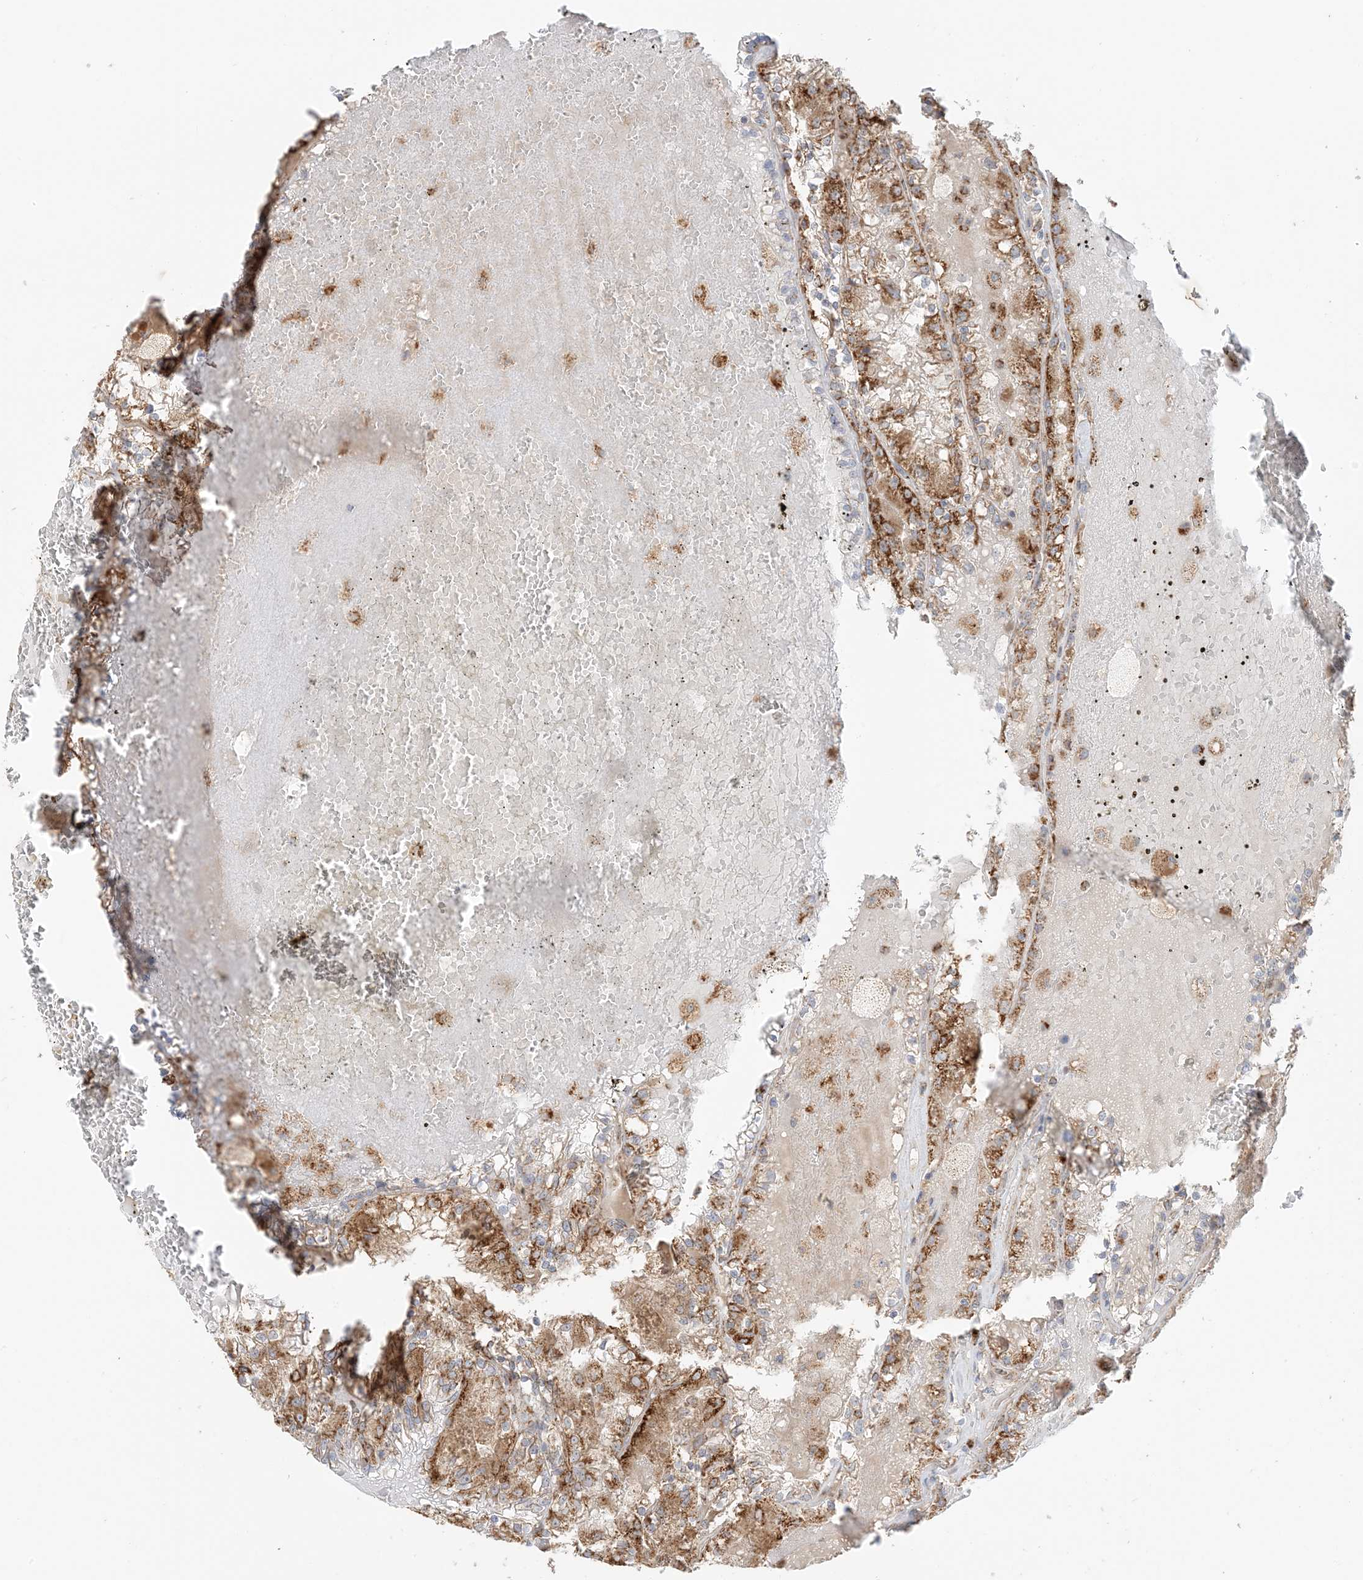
{"staining": {"intensity": "strong", "quantity": ">75%", "location": "cytoplasmic/membranous"}, "tissue": "renal cancer", "cell_type": "Tumor cells", "image_type": "cancer", "snomed": [{"axis": "morphology", "description": "Adenocarcinoma, NOS"}, {"axis": "topography", "description": "Kidney"}], "caption": "Renal cancer (adenocarcinoma) tissue reveals strong cytoplasmic/membranous positivity in about >75% of tumor cells, visualized by immunohistochemistry.", "gene": "N4BP3", "patient": {"sex": "female", "age": 56}}